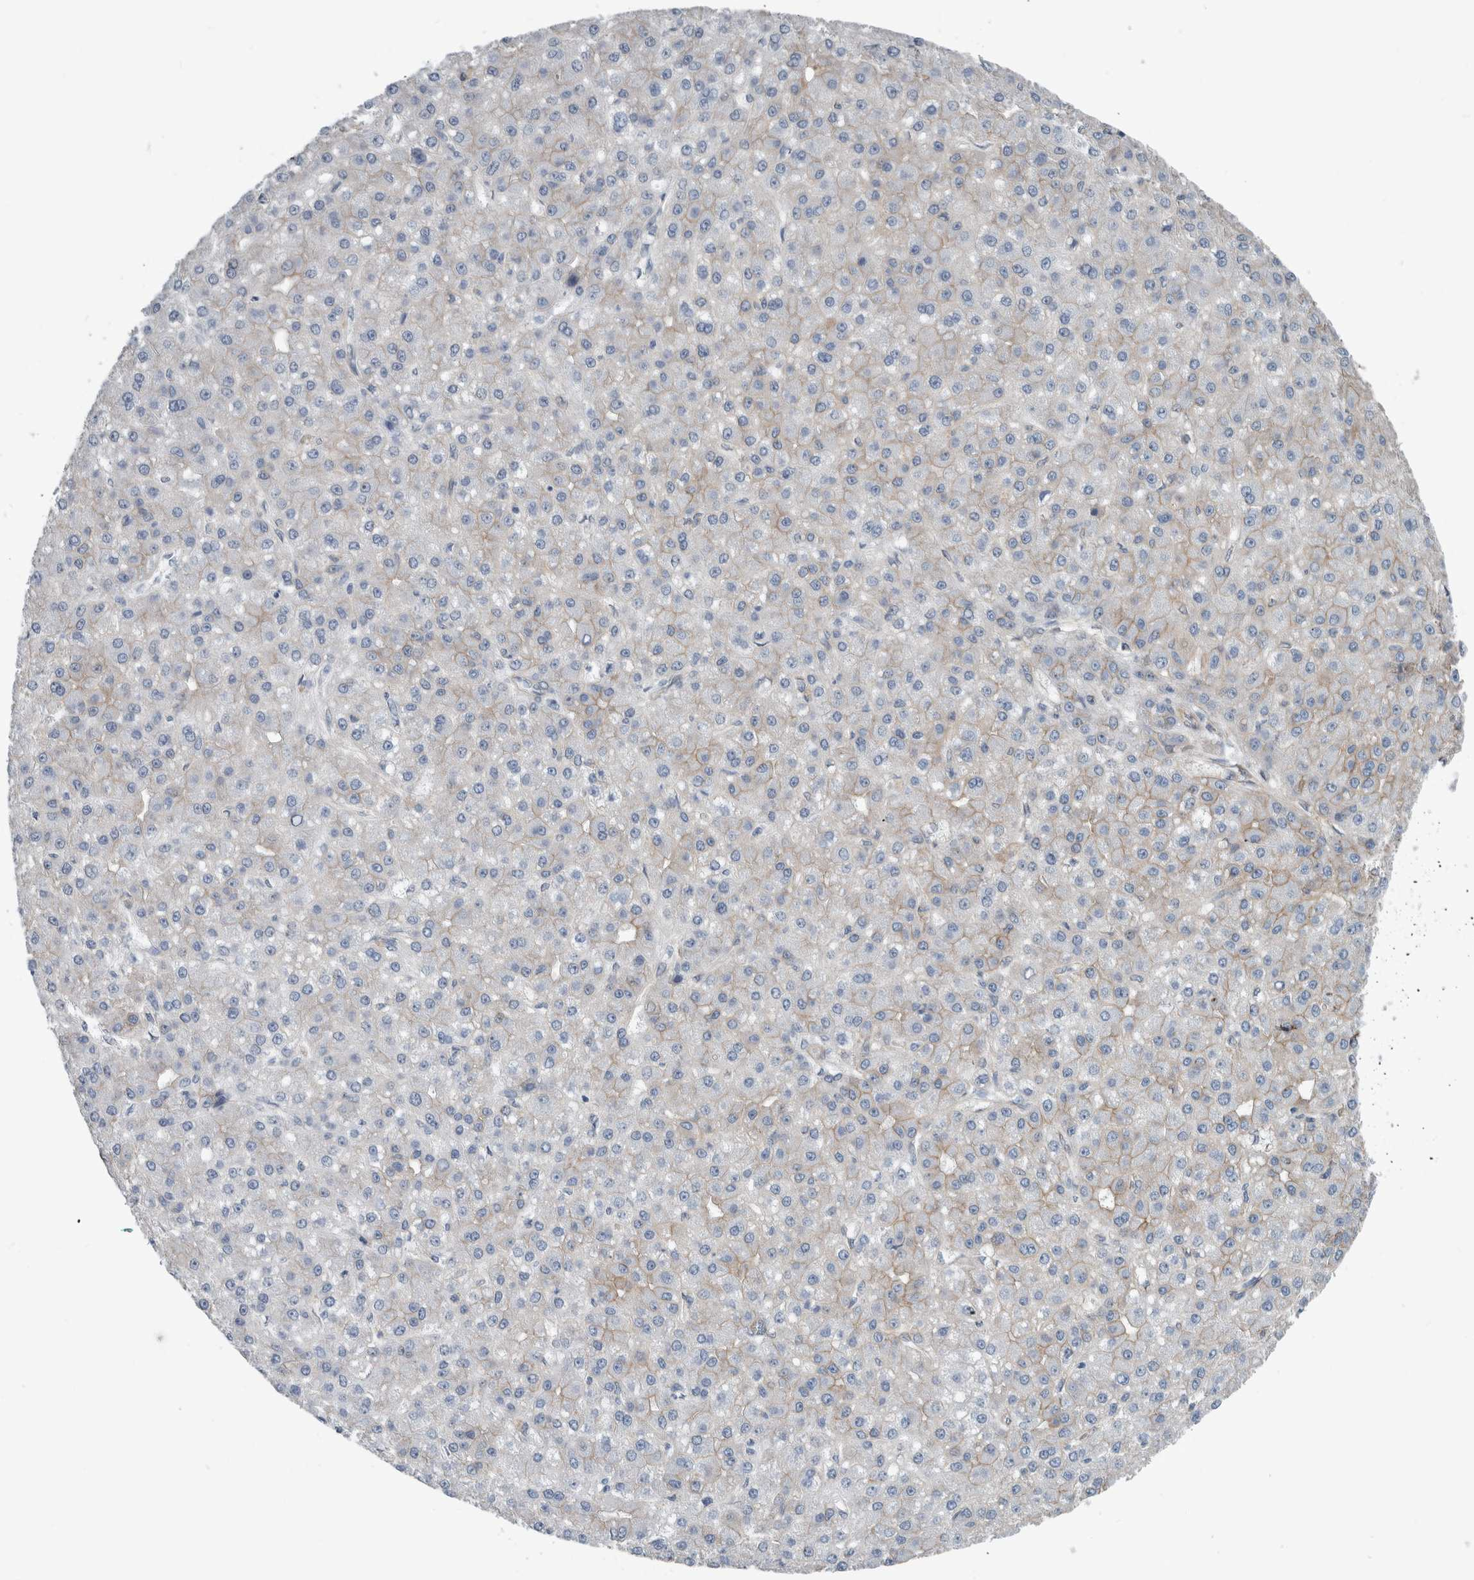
{"staining": {"intensity": "moderate", "quantity": "25%-75%", "location": "cytoplasmic/membranous"}, "tissue": "liver cancer", "cell_type": "Tumor cells", "image_type": "cancer", "snomed": [{"axis": "morphology", "description": "Carcinoma, Hepatocellular, NOS"}, {"axis": "topography", "description": "Liver"}], "caption": "Immunohistochemistry photomicrograph of neoplastic tissue: liver cancer (hepatocellular carcinoma) stained using immunohistochemistry (IHC) reveals medium levels of moderate protein expression localized specifically in the cytoplasmic/membranous of tumor cells, appearing as a cytoplasmic/membranous brown color.", "gene": "PLEC", "patient": {"sex": "male", "age": 67}}